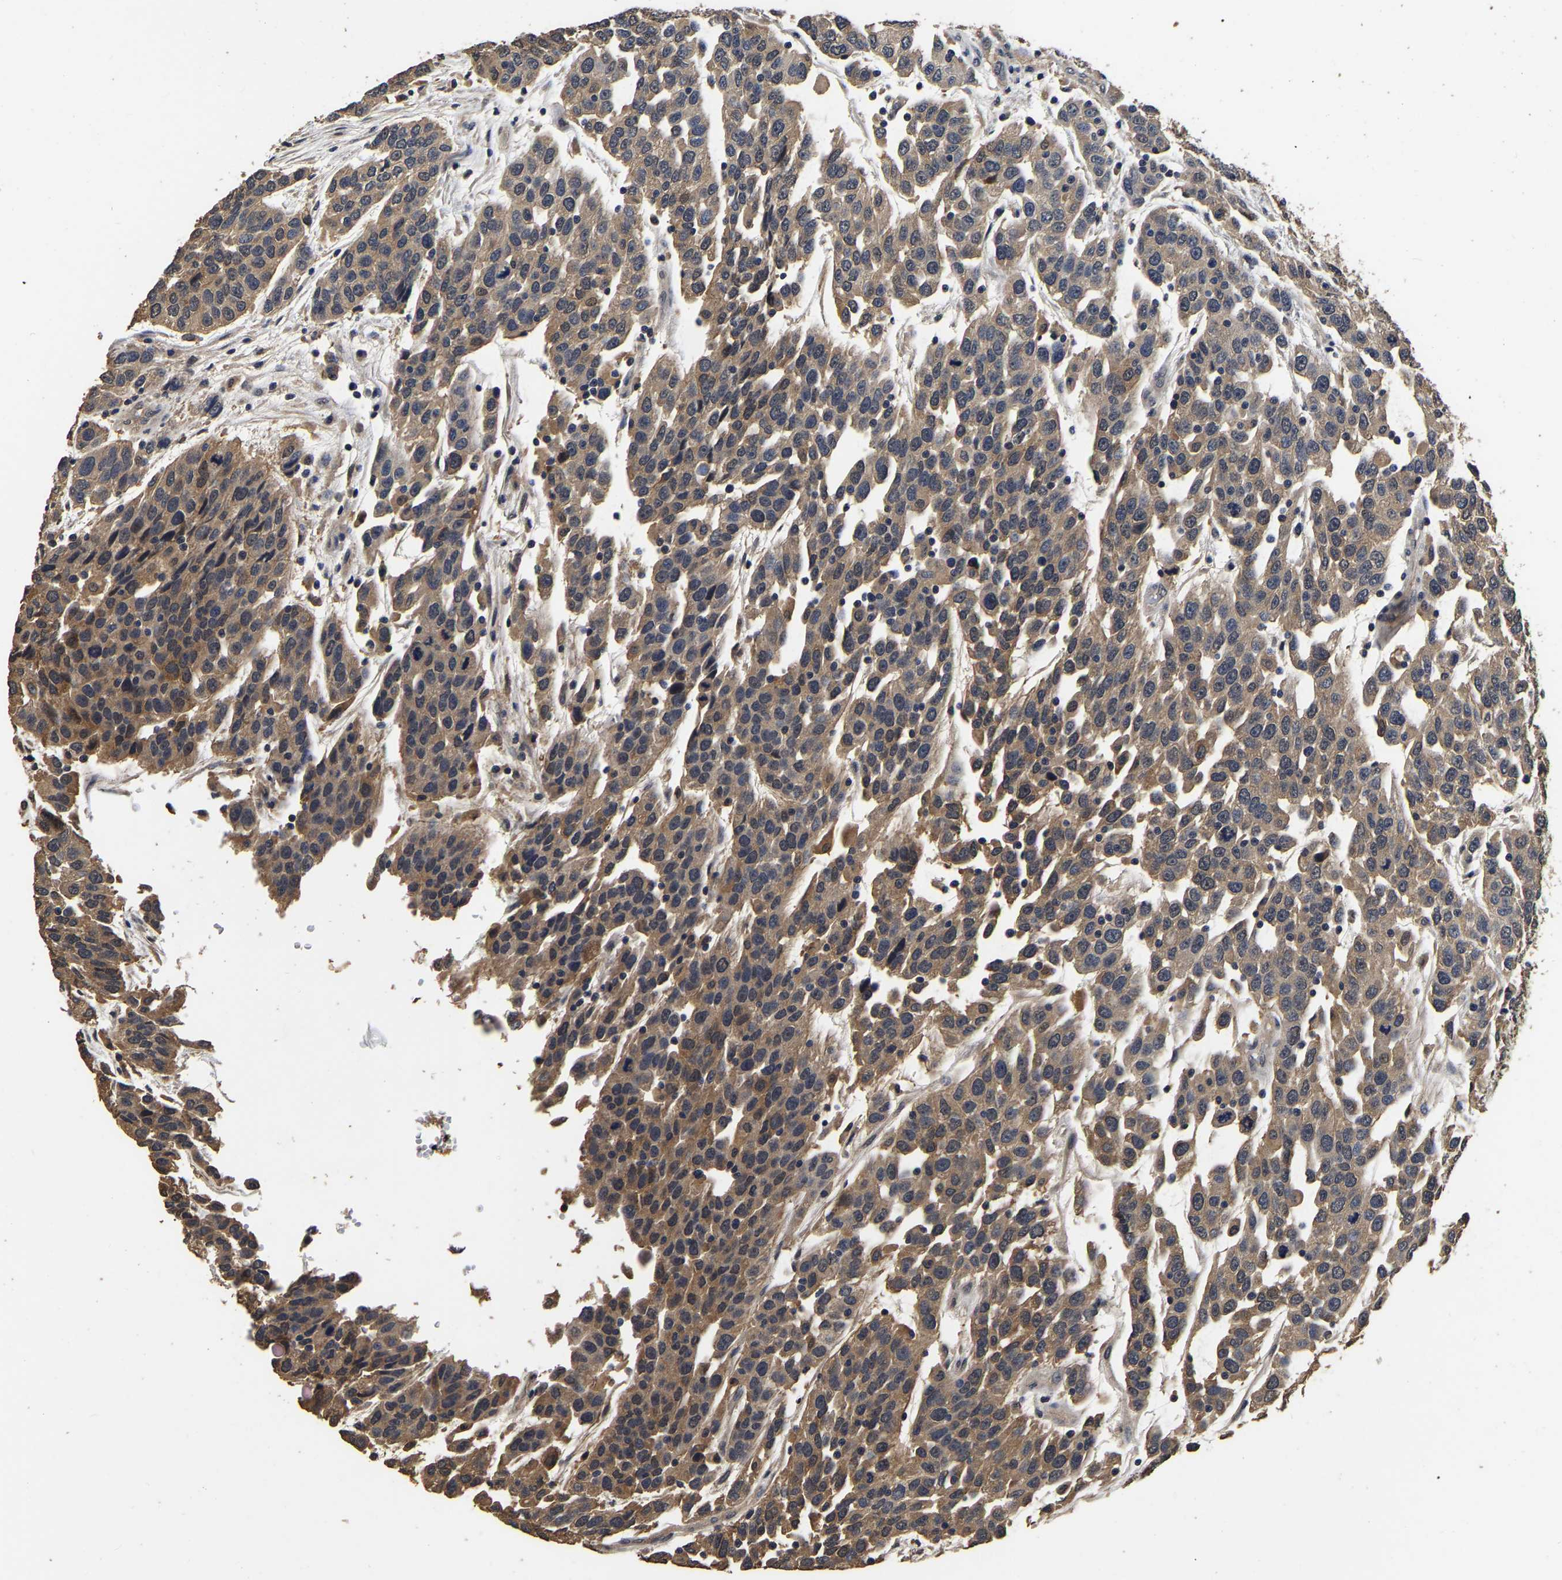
{"staining": {"intensity": "moderate", "quantity": ">75%", "location": "cytoplasmic/membranous"}, "tissue": "urothelial cancer", "cell_type": "Tumor cells", "image_type": "cancer", "snomed": [{"axis": "morphology", "description": "Urothelial carcinoma, High grade"}, {"axis": "topography", "description": "Urinary bladder"}], "caption": "DAB immunohistochemical staining of human urothelial carcinoma (high-grade) shows moderate cytoplasmic/membranous protein expression in approximately >75% of tumor cells. (Brightfield microscopy of DAB IHC at high magnification).", "gene": "STK32C", "patient": {"sex": "female", "age": 80}}